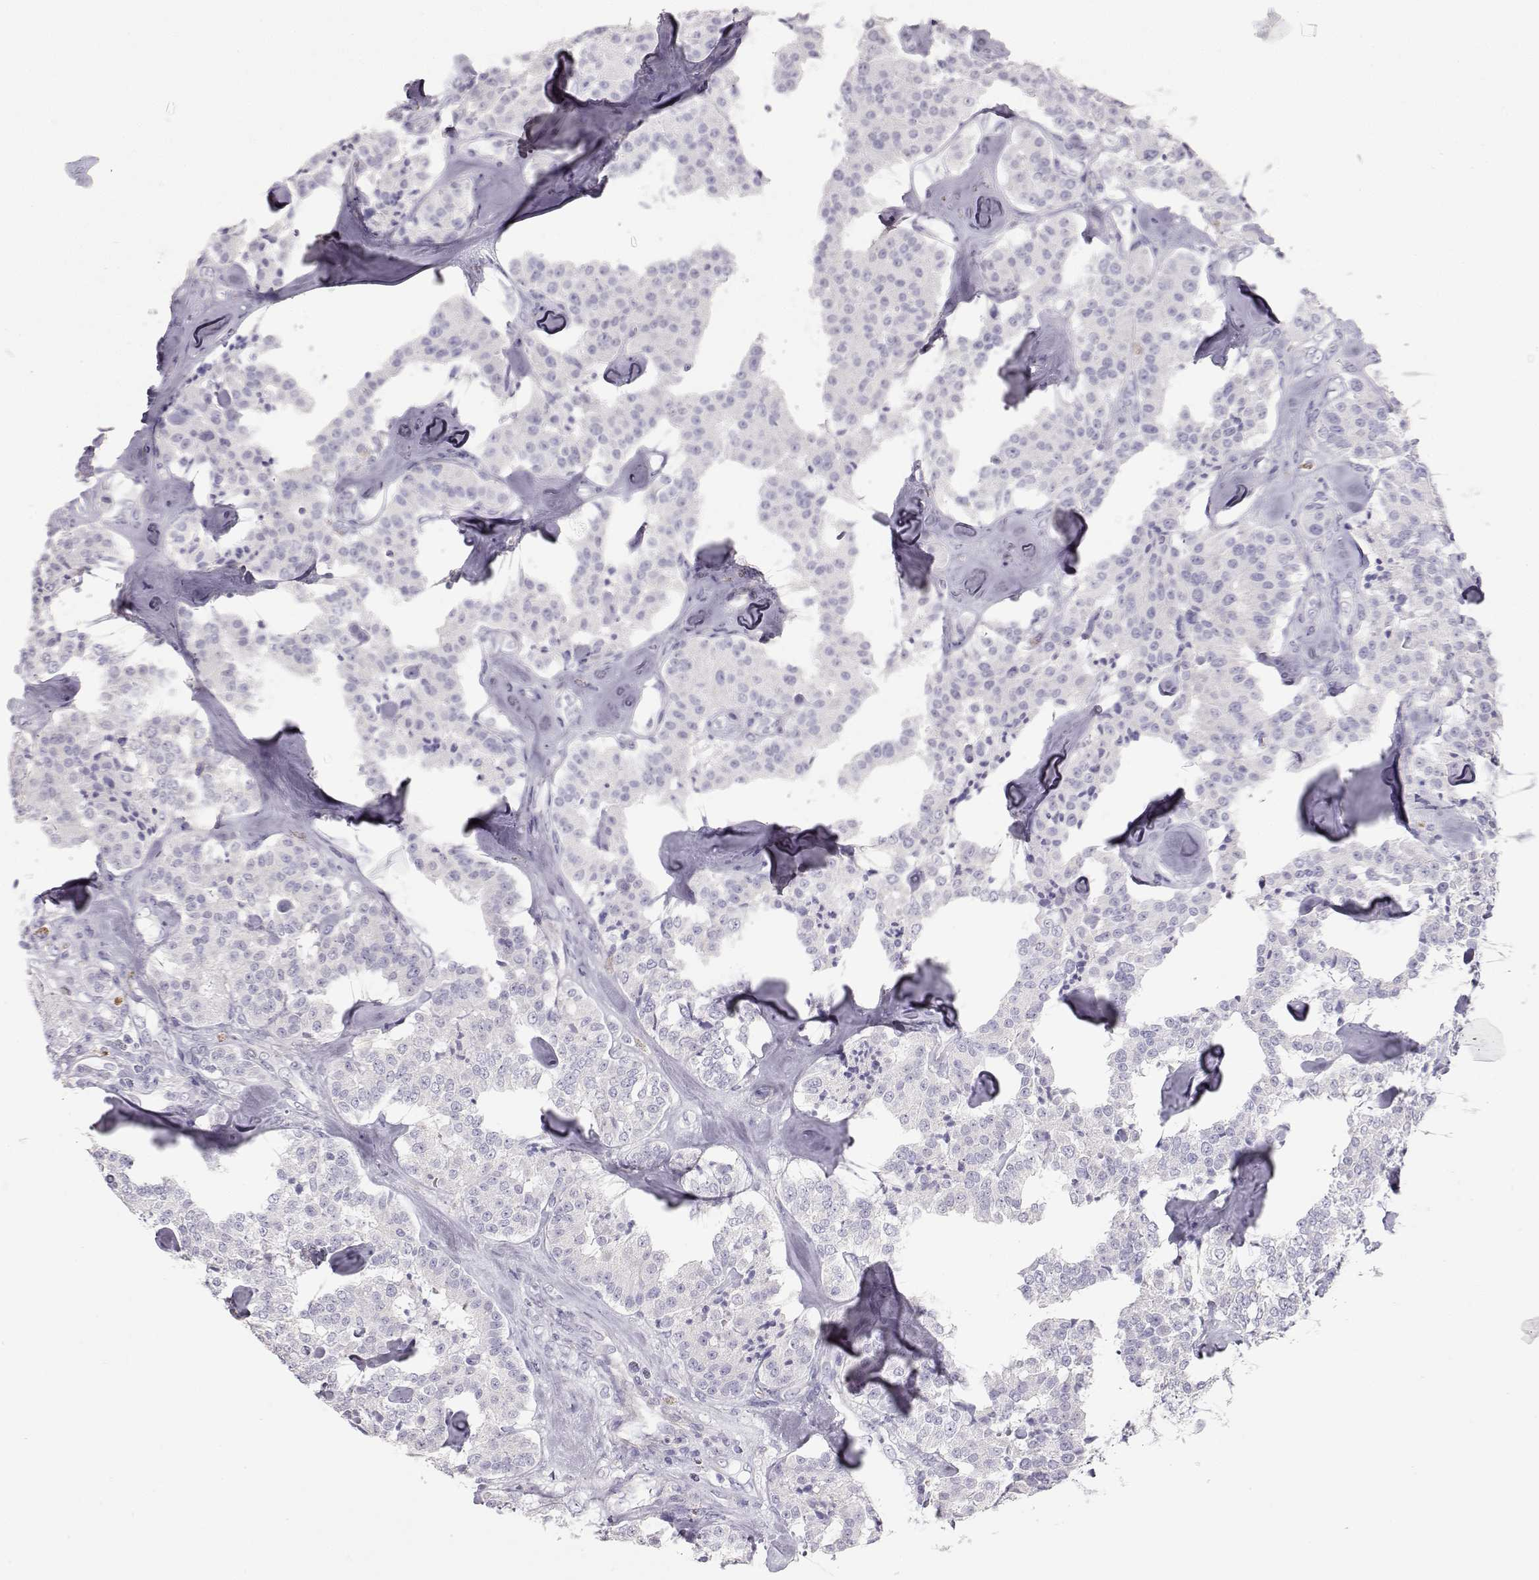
{"staining": {"intensity": "negative", "quantity": "none", "location": "none"}, "tissue": "carcinoid", "cell_type": "Tumor cells", "image_type": "cancer", "snomed": [{"axis": "morphology", "description": "Carcinoid, malignant, NOS"}, {"axis": "topography", "description": "Pancreas"}], "caption": "Immunohistochemical staining of human carcinoid shows no significant staining in tumor cells.", "gene": "SLITRK3", "patient": {"sex": "male", "age": 41}}